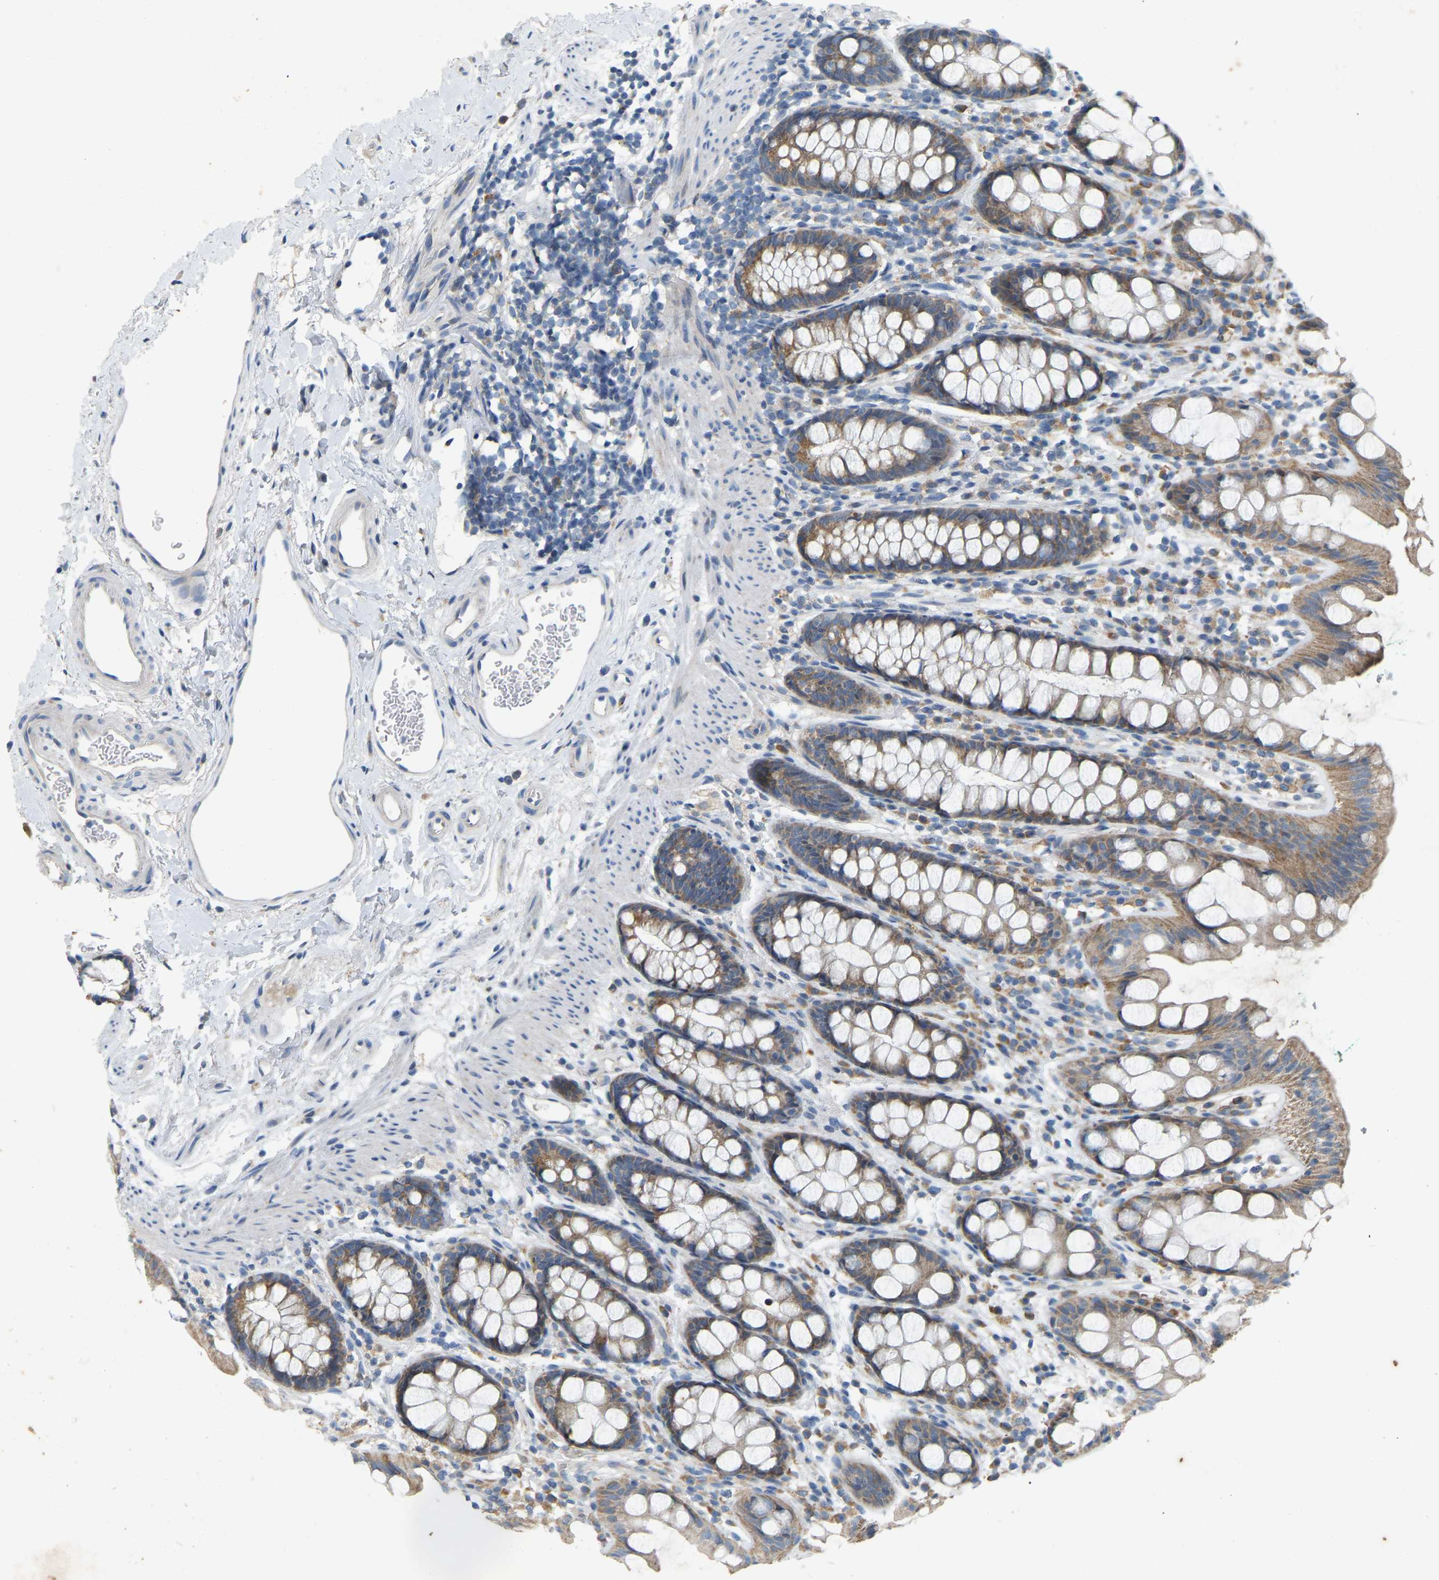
{"staining": {"intensity": "moderate", "quantity": ">75%", "location": "cytoplasmic/membranous"}, "tissue": "rectum", "cell_type": "Glandular cells", "image_type": "normal", "snomed": [{"axis": "morphology", "description": "Normal tissue, NOS"}, {"axis": "topography", "description": "Rectum"}], "caption": "Brown immunohistochemical staining in unremarkable human rectum reveals moderate cytoplasmic/membranous positivity in approximately >75% of glandular cells. The protein of interest is shown in brown color, while the nuclei are stained blue.", "gene": "ENSG00000283765", "patient": {"sex": "female", "age": 65}}